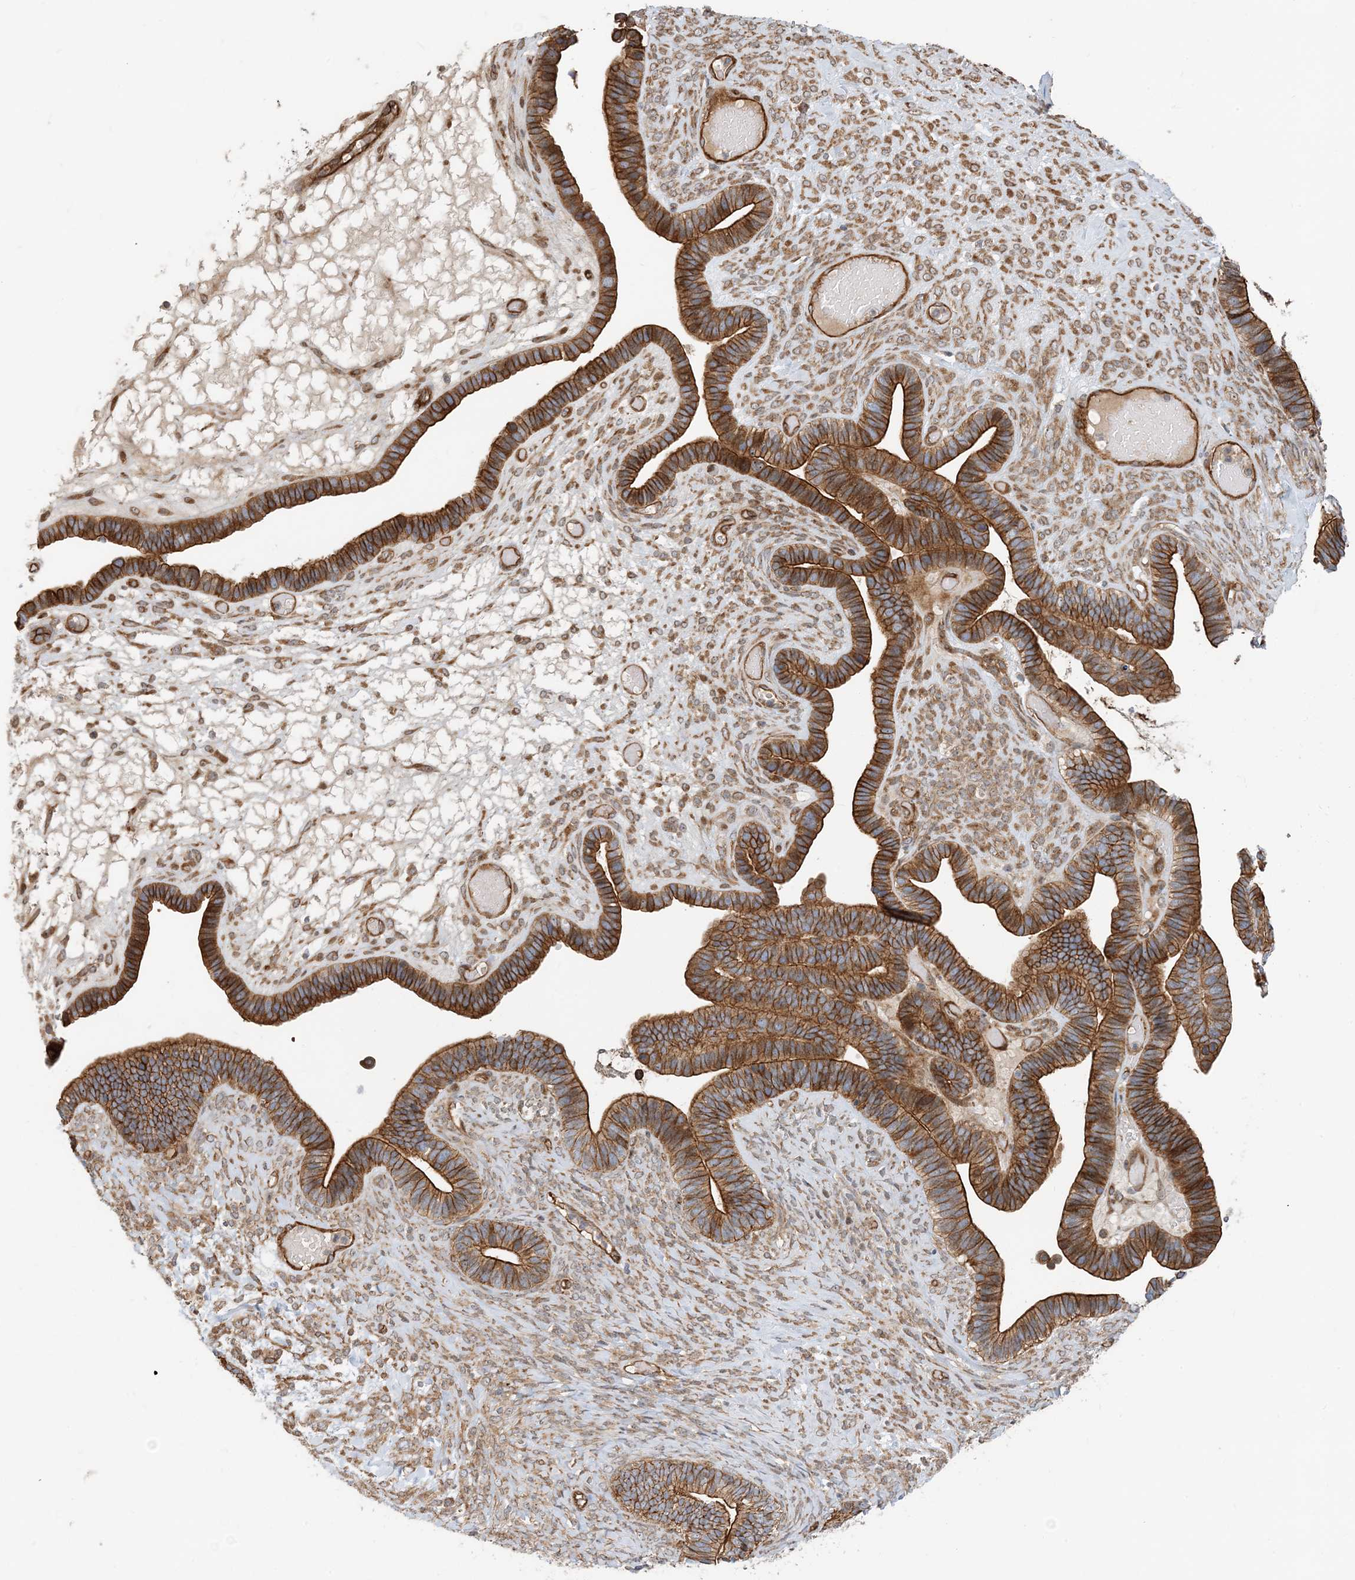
{"staining": {"intensity": "strong", "quantity": ">75%", "location": "cytoplasmic/membranous"}, "tissue": "ovarian cancer", "cell_type": "Tumor cells", "image_type": "cancer", "snomed": [{"axis": "morphology", "description": "Cystadenocarcinoma, serous, NOS"}, {"axis": "topography", "description": "Ovary"}], "caption": "A histopathology image showing strong cytoplasmic/membranous positivity in approximately >75% of tumor cells in ovarian cancer, as visualized by brown immunohistochemical staining.", "gene": "MYL5", "patient": {"sex": "female", "age": 56}}